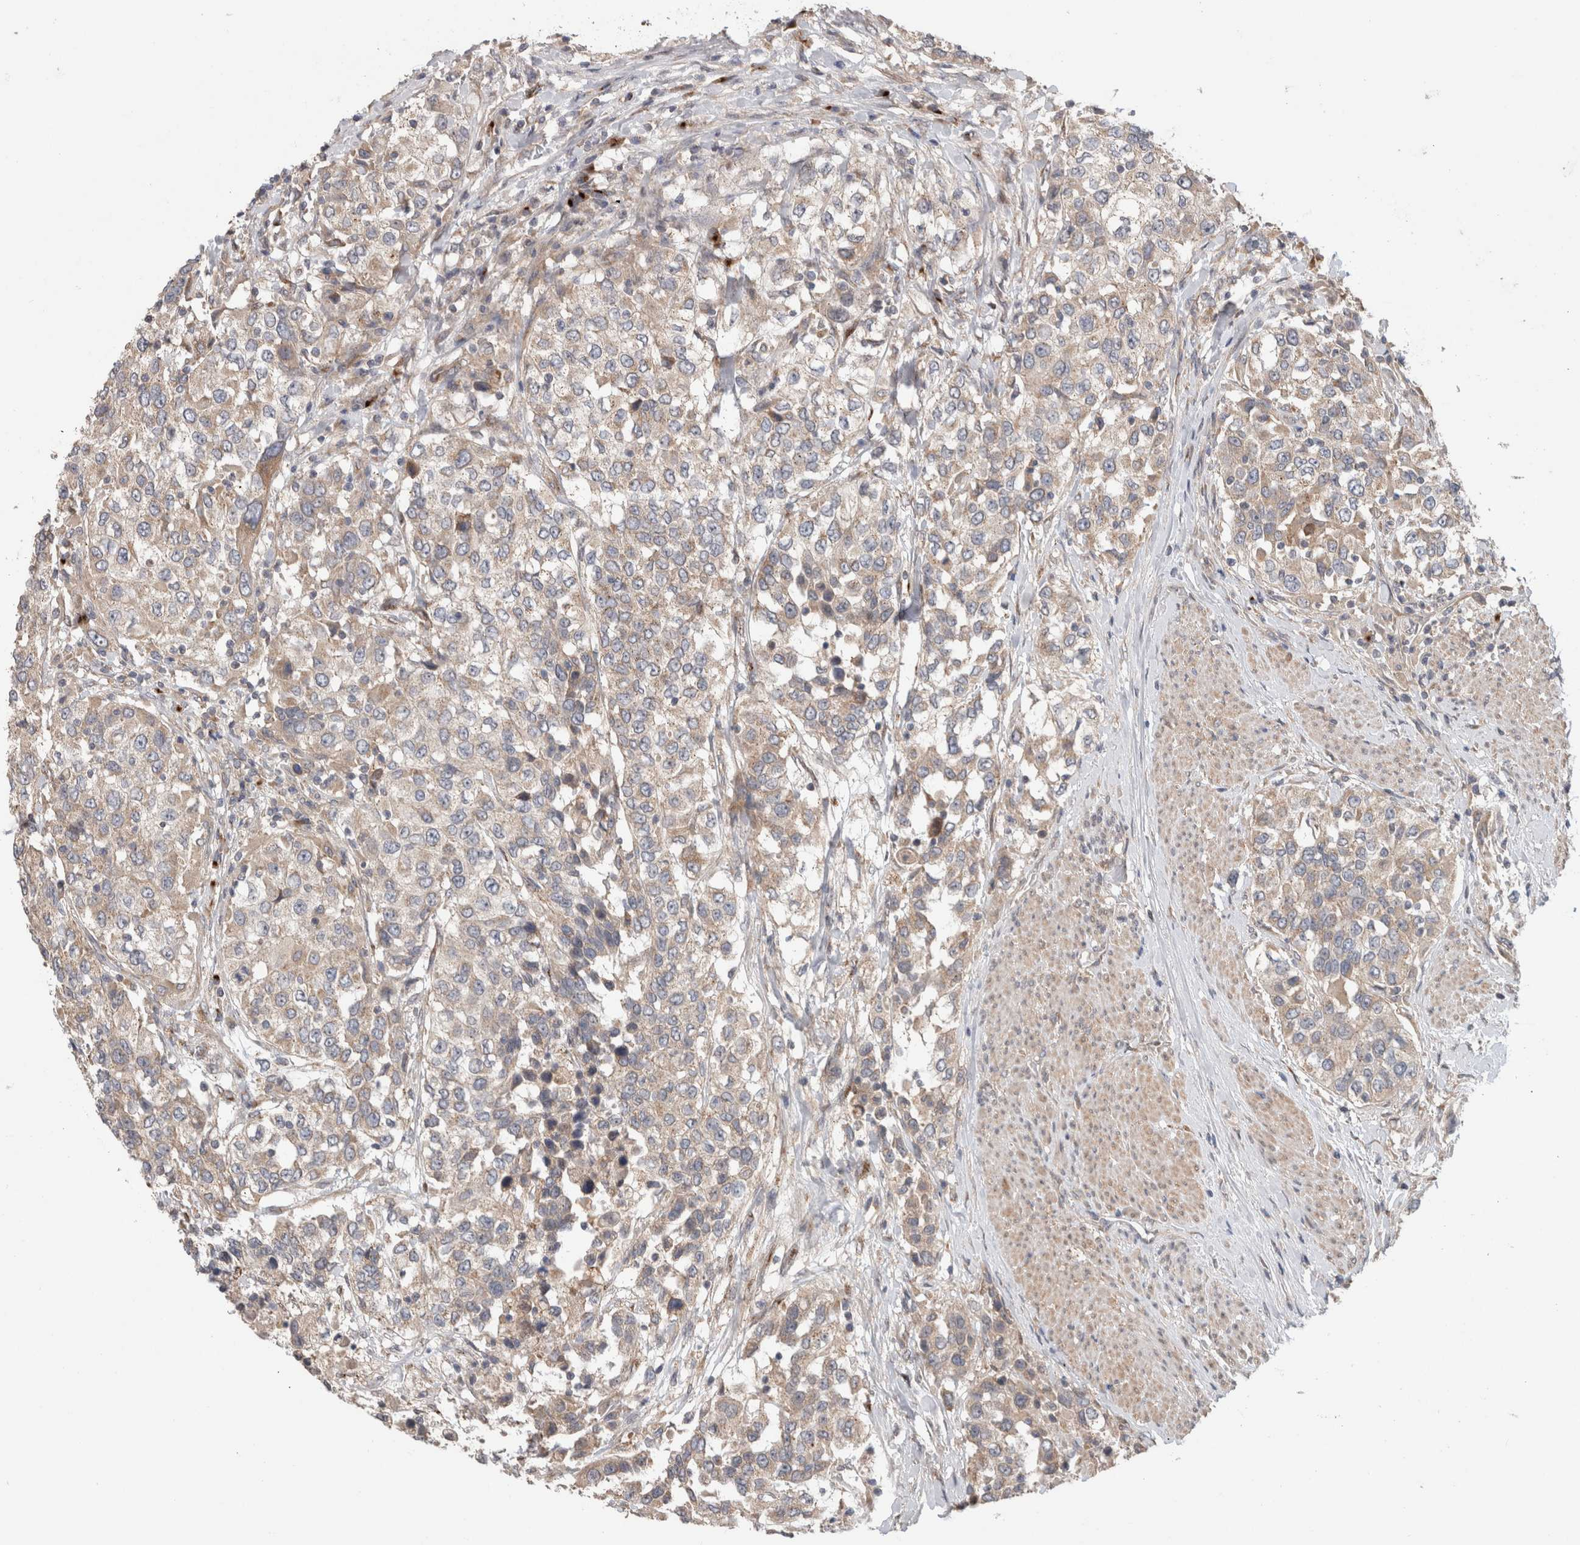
{"staining": {"intensity": "weak", "quantity": ">75%", "location": "cytoplasmic/membranous"}, "tissue": "urothelial cancer", "cell_type": "Tumor cells", "image_type": "cancer", "snomed": [{"axis": "morphology", "description": "Urothelial carcinoma, High grade"}, {"axis": "topography", "description": "Urinary bladder"}], "caption": "High-grade urothelial carcinoma stained with a protein marker demonstrates weak staining in tumor cells.", "gene": "TRIM5", "patient": {"sex": "female", "age": 80}}